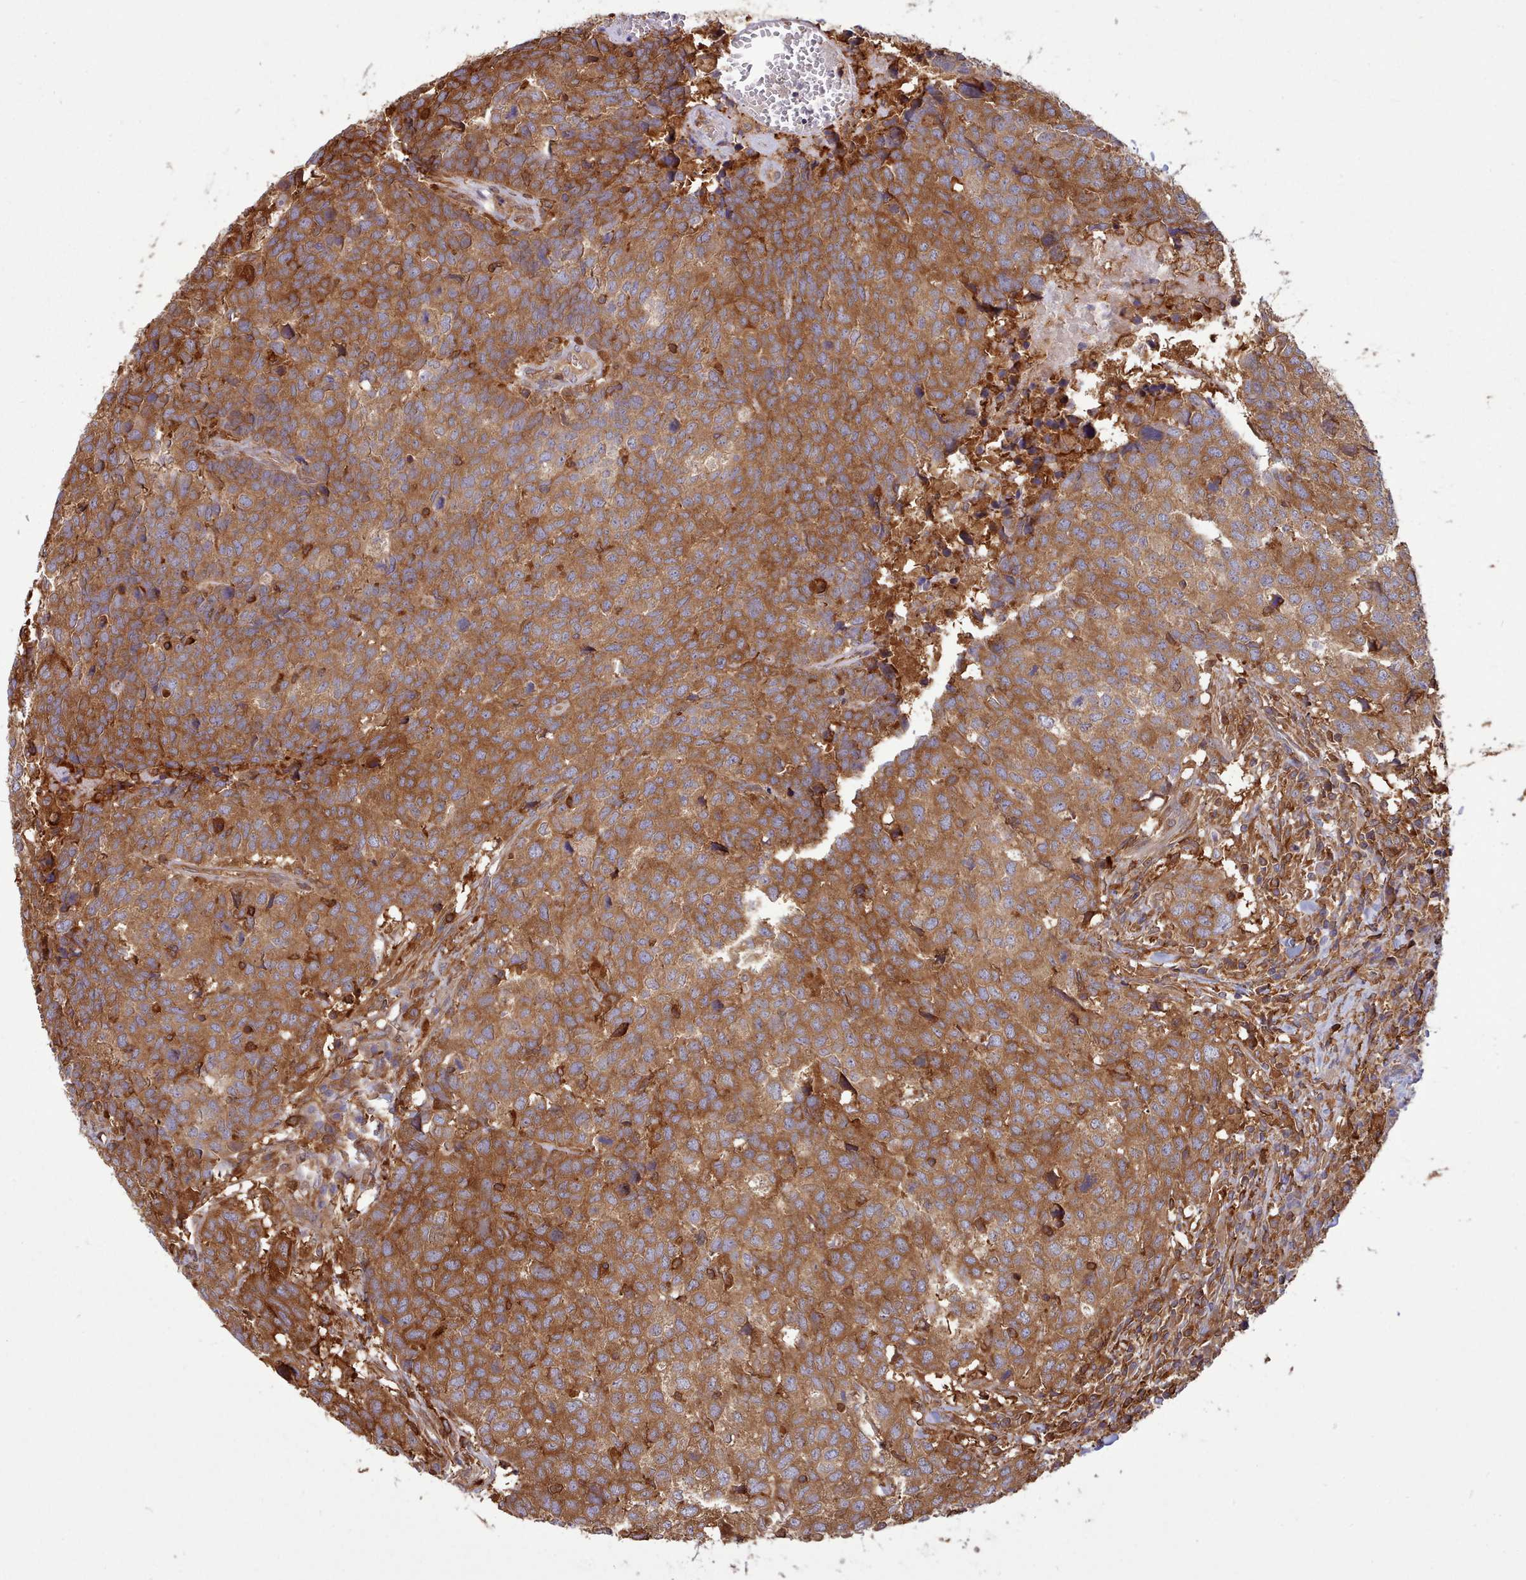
{"staining": {"intensity": "moderate", "quantity": ">75%", "location": "cytoplasmic/membranous"}, "tissue": "head and neck cancer", "cell_type": "Tumor cells", "image_type": "cancer", "snomed": [{"axis": "morphology", "description": "Normal tissue, NOS"}, {"axis": "morphology", "description": "Squamous cell carcinoma, NOS"}, {"axis": "topography", "description": "Skeletal muscle"}, {"axis": "topography", "description": "Vascular tissue"}, {"axis": "topography", "description": "Peripheral nerve tissue"}, {"axis": "topography", "description": "Head-Neck"}], "caption": "Squamous cell carcinoma (head and neck) was stained to show a protein in brown. There is medium levels of moderate cytoplasmic/membranous staining in approximately >75% of tumor cells.", "gene": "SLC4A9", "patient": {"sex": "male", "age": 66}}